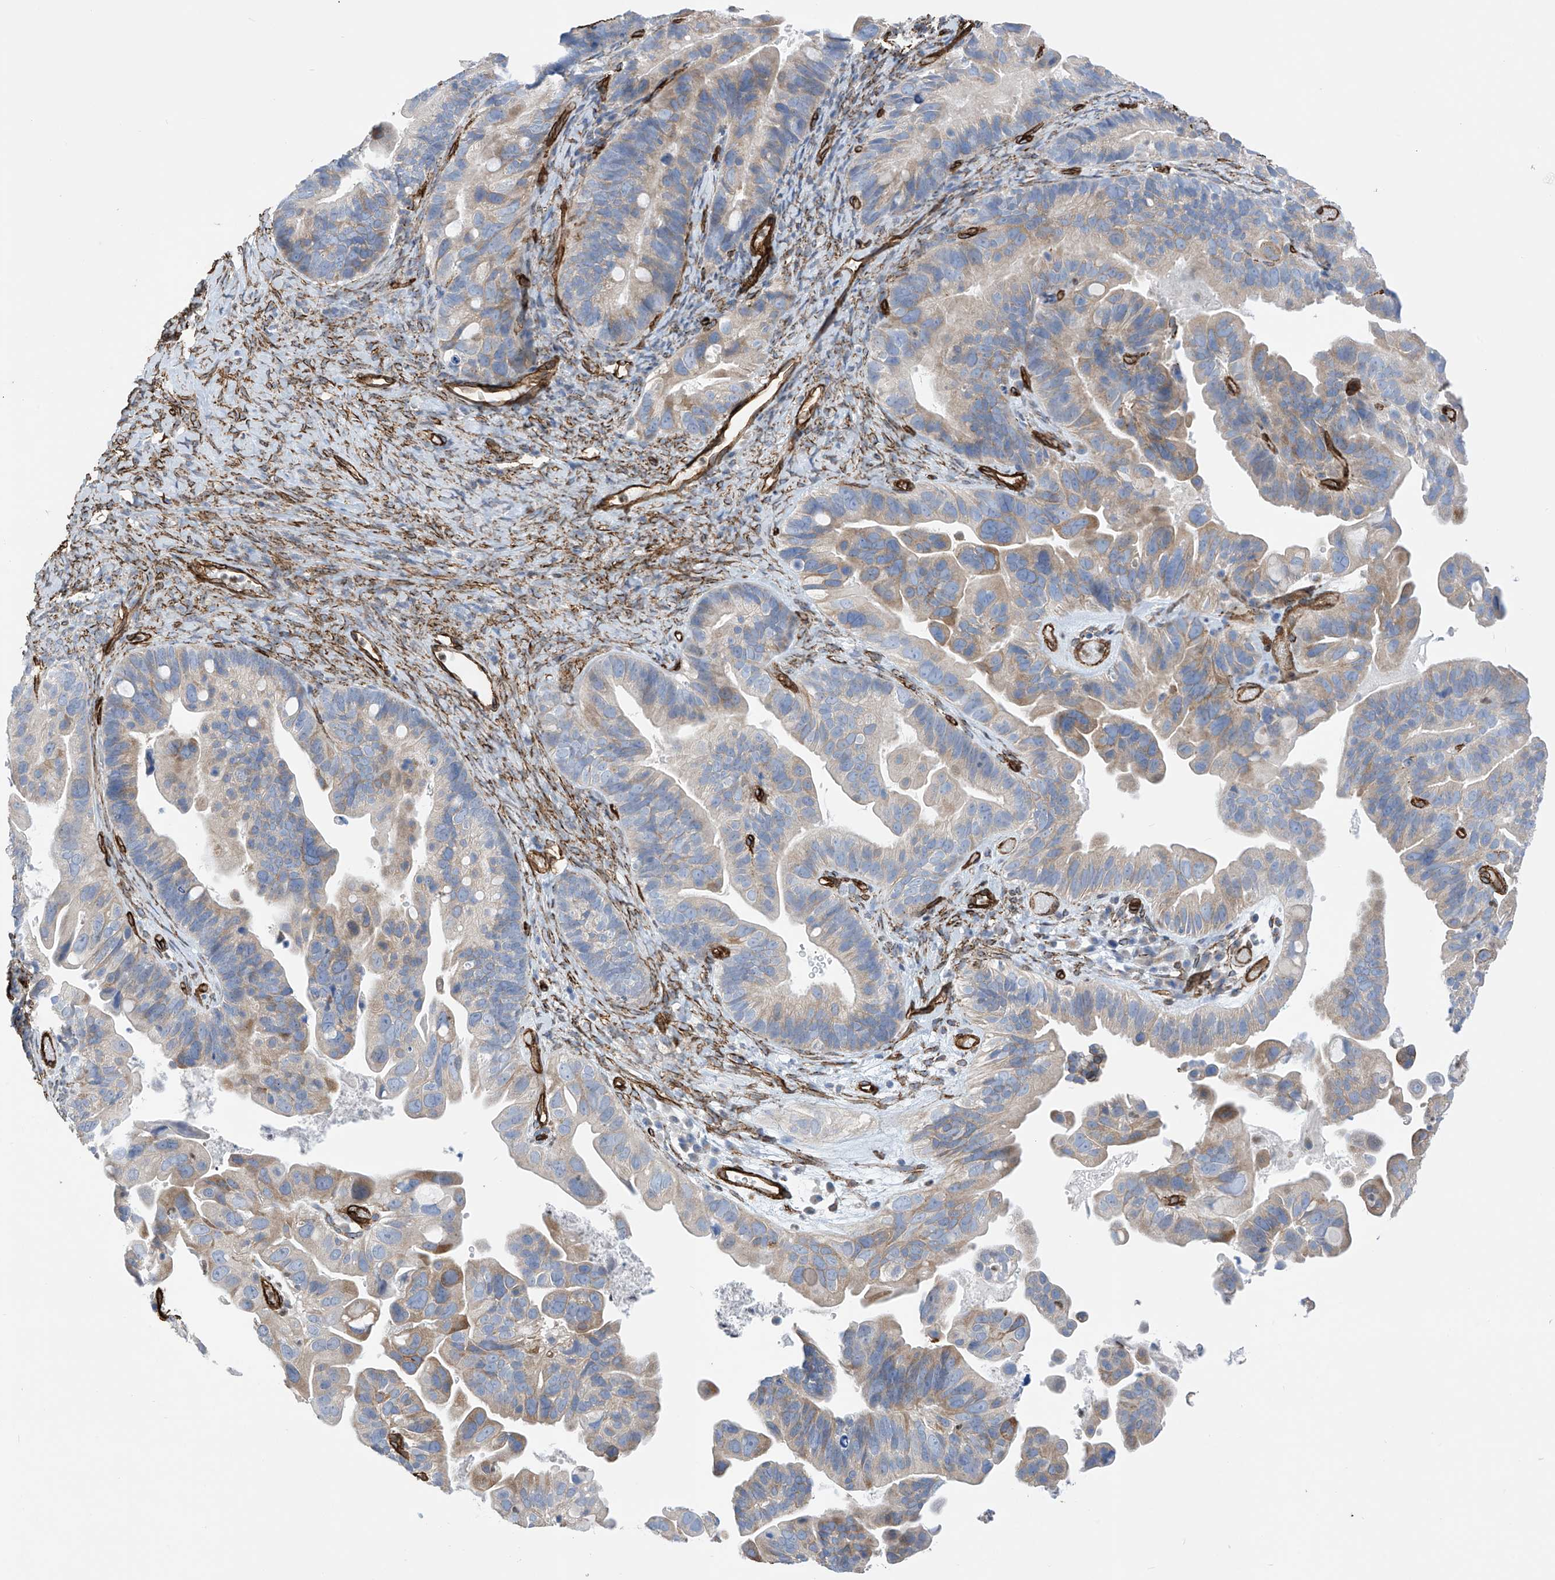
{"staining": {"intensity": "moderate", "quantity": "<25%", "location": "cytoplasmic/membranous"}, "tissue": "ovarian cancer", "cell_type": "Tumor cells", "image_type": "cancer", "snomed": [{"axis": "morphology", "description": "Cystadenocarcinoma, serous, NOS"}, {"axis": "topography", "description": "Ovary"}], "caption": "IHC of human ovarian serous cystadenocarcinoma demonstrates low levels of moderate cytoplasmic/membranous positivity in approximately <25% of tumor cells. The staining is performed using DAB (3,3'-diaminobenzidine) brown chromogen to label protein expression. The nuclei are counter-stained blue using hematoxylin.", "gene": "UBTD1", "patient": {"sex": "female", "age": 56}}